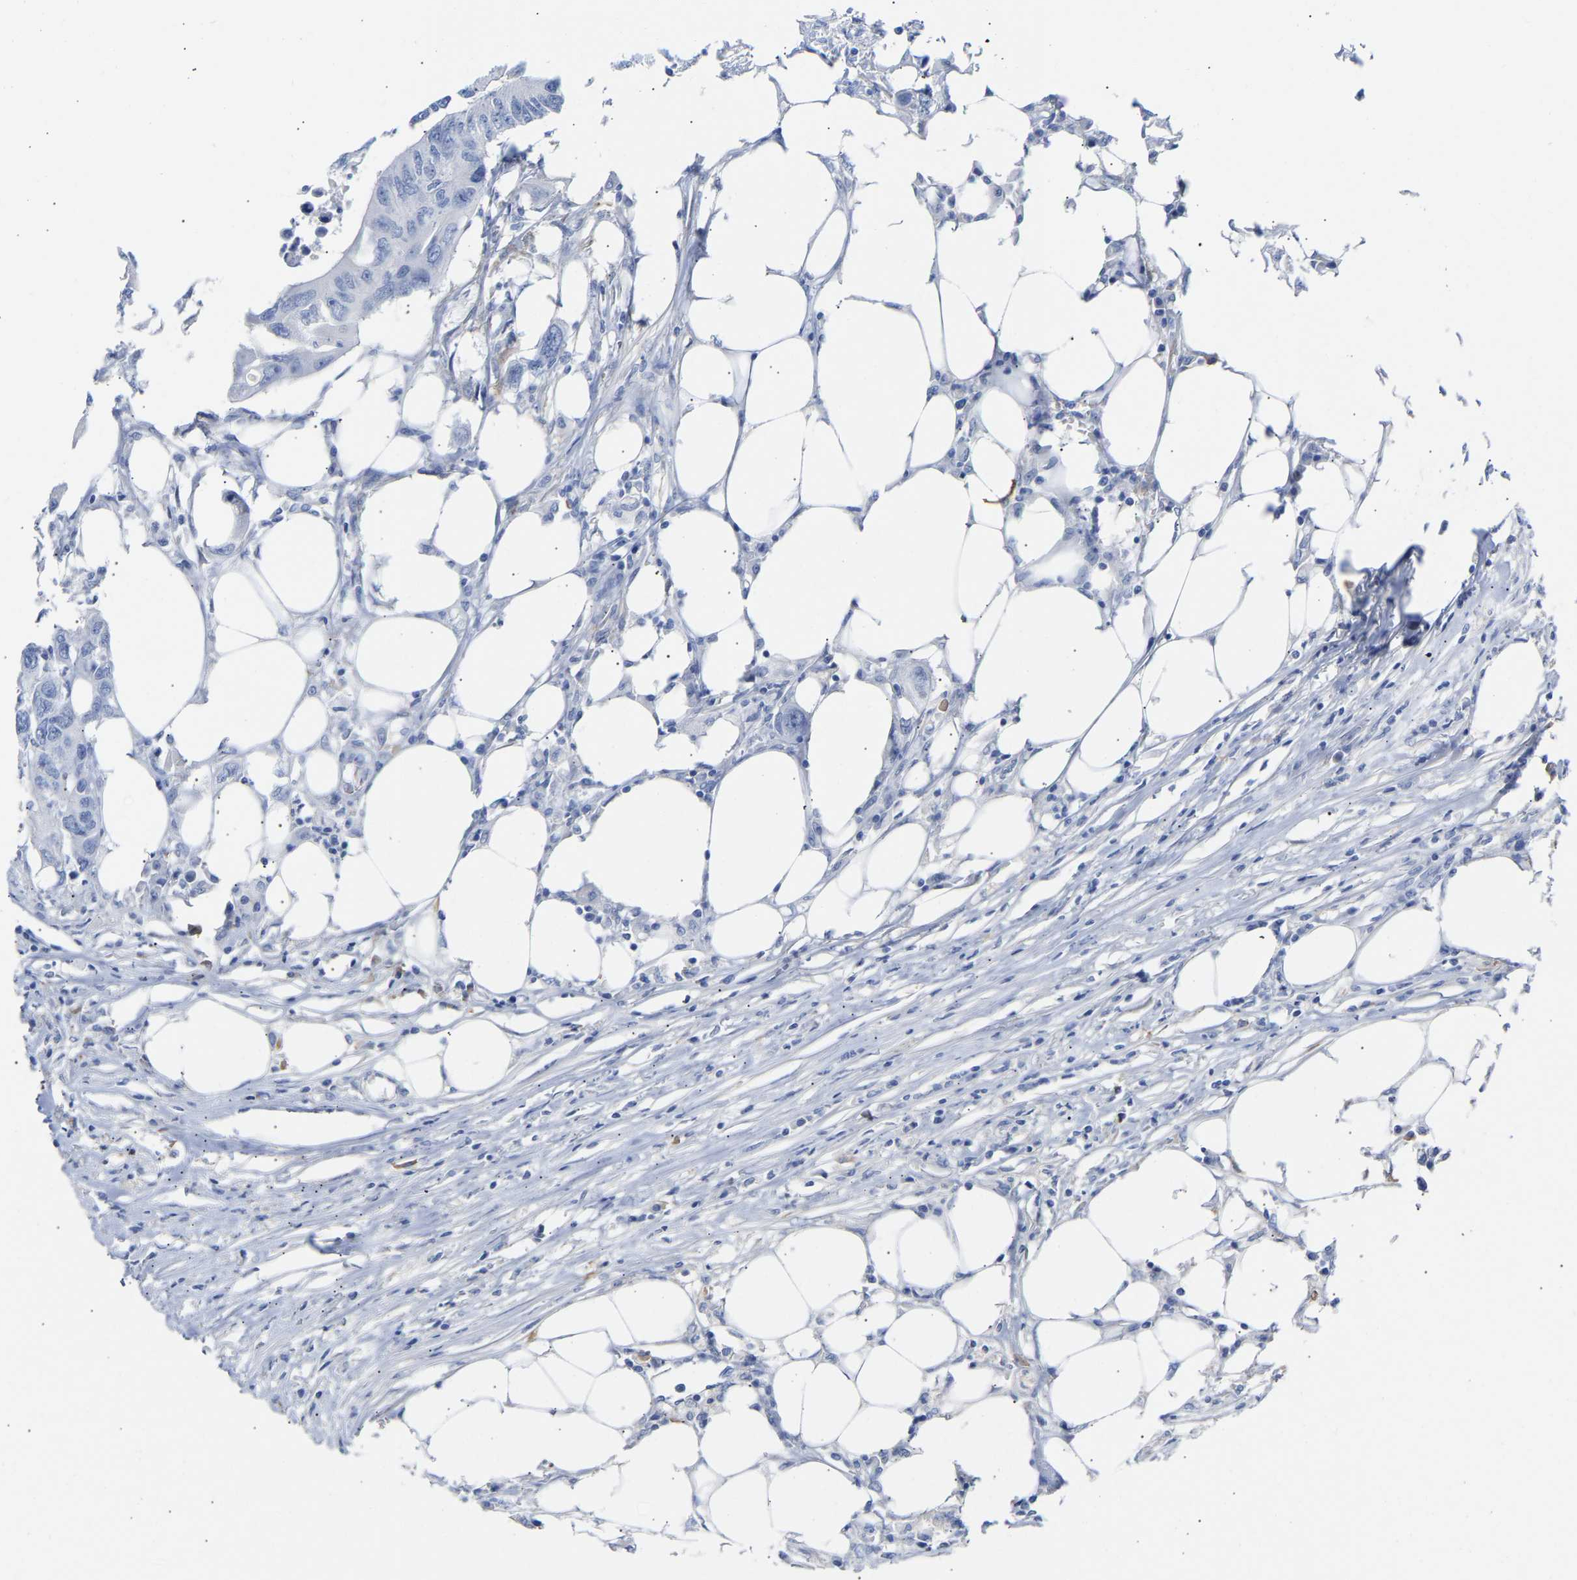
{"staining": {"intensity": "negative", "quantity": "none", "location": "none"}, "tissue": "colorectal cancer", "cell_type": "Tumor cells", "image_type": "cancer", "snomed": [{"axis": "morphology", "description": "Adenocarcinoma, NOS"}, {"axis": "topography", "description": "Colon"}], "caption": "The photomicrograph demonstrates no significant staining in tumor cells of colorectal cancer (adenocarcinoma).", "gene": "AMPH", "patient": {"sex": "male", "age": 71}}